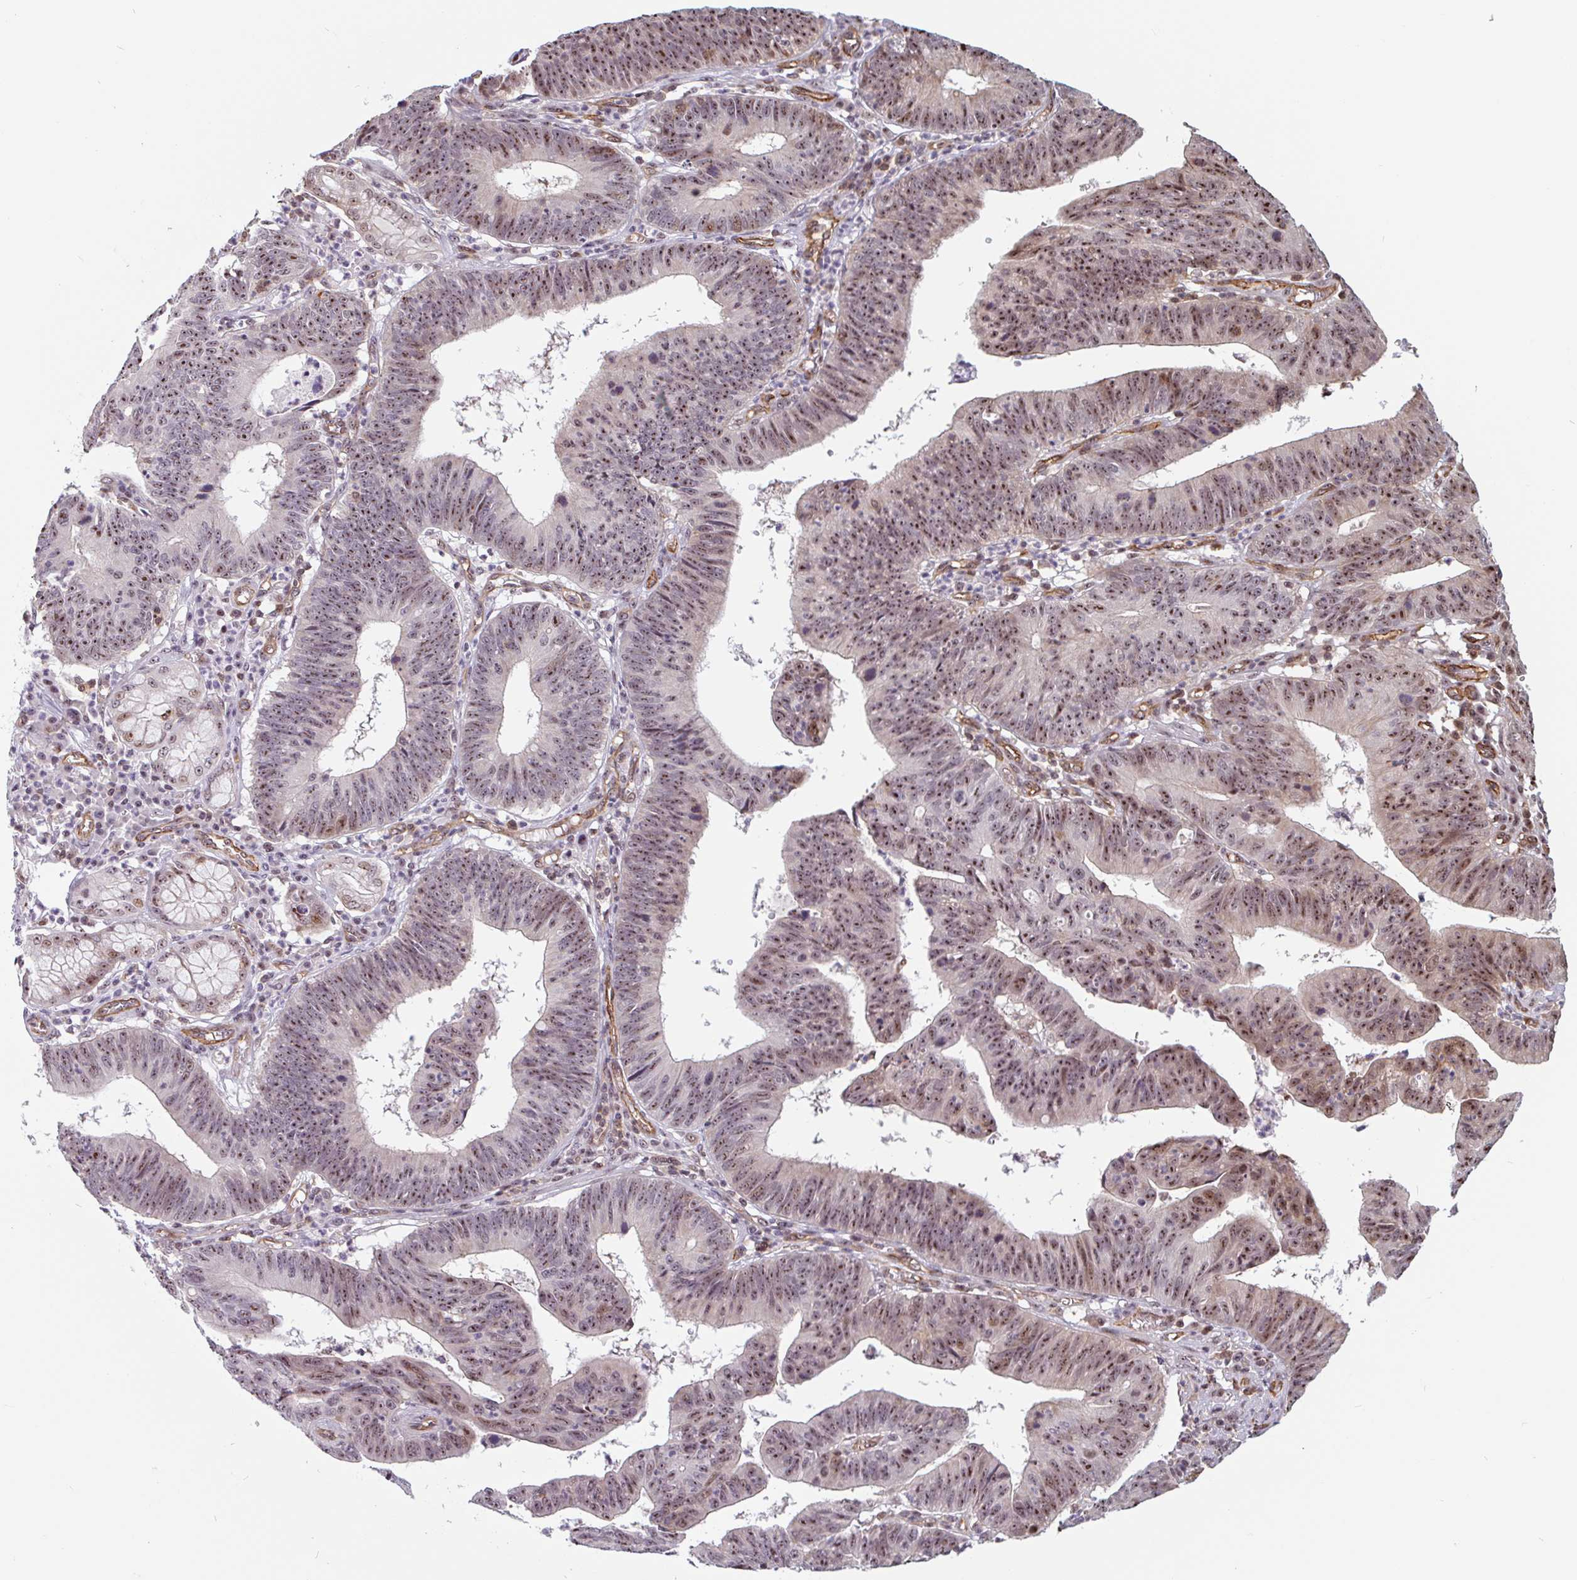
{"staining": {"intensity": "moderate", "quantity": ">75%", "location": "nuclear"}, "tissue": "stomach cancer", "cell_type": "Tumor cells", "image_type": "cancer", "snomed": [{"axis": "morphology", "description": "Adenocarcinoma, NOS"}, {"axis": "topography", "description": "Stomach"}], "caption": "Stomach cancer (adenocarcinoma) stained with immunohistochemistry (IHC) displays moderate nuclear positivity in approximately >75% of tumor cells.", "gene": "ZNF689", "patient": {"sex": "male", "age": 59}}